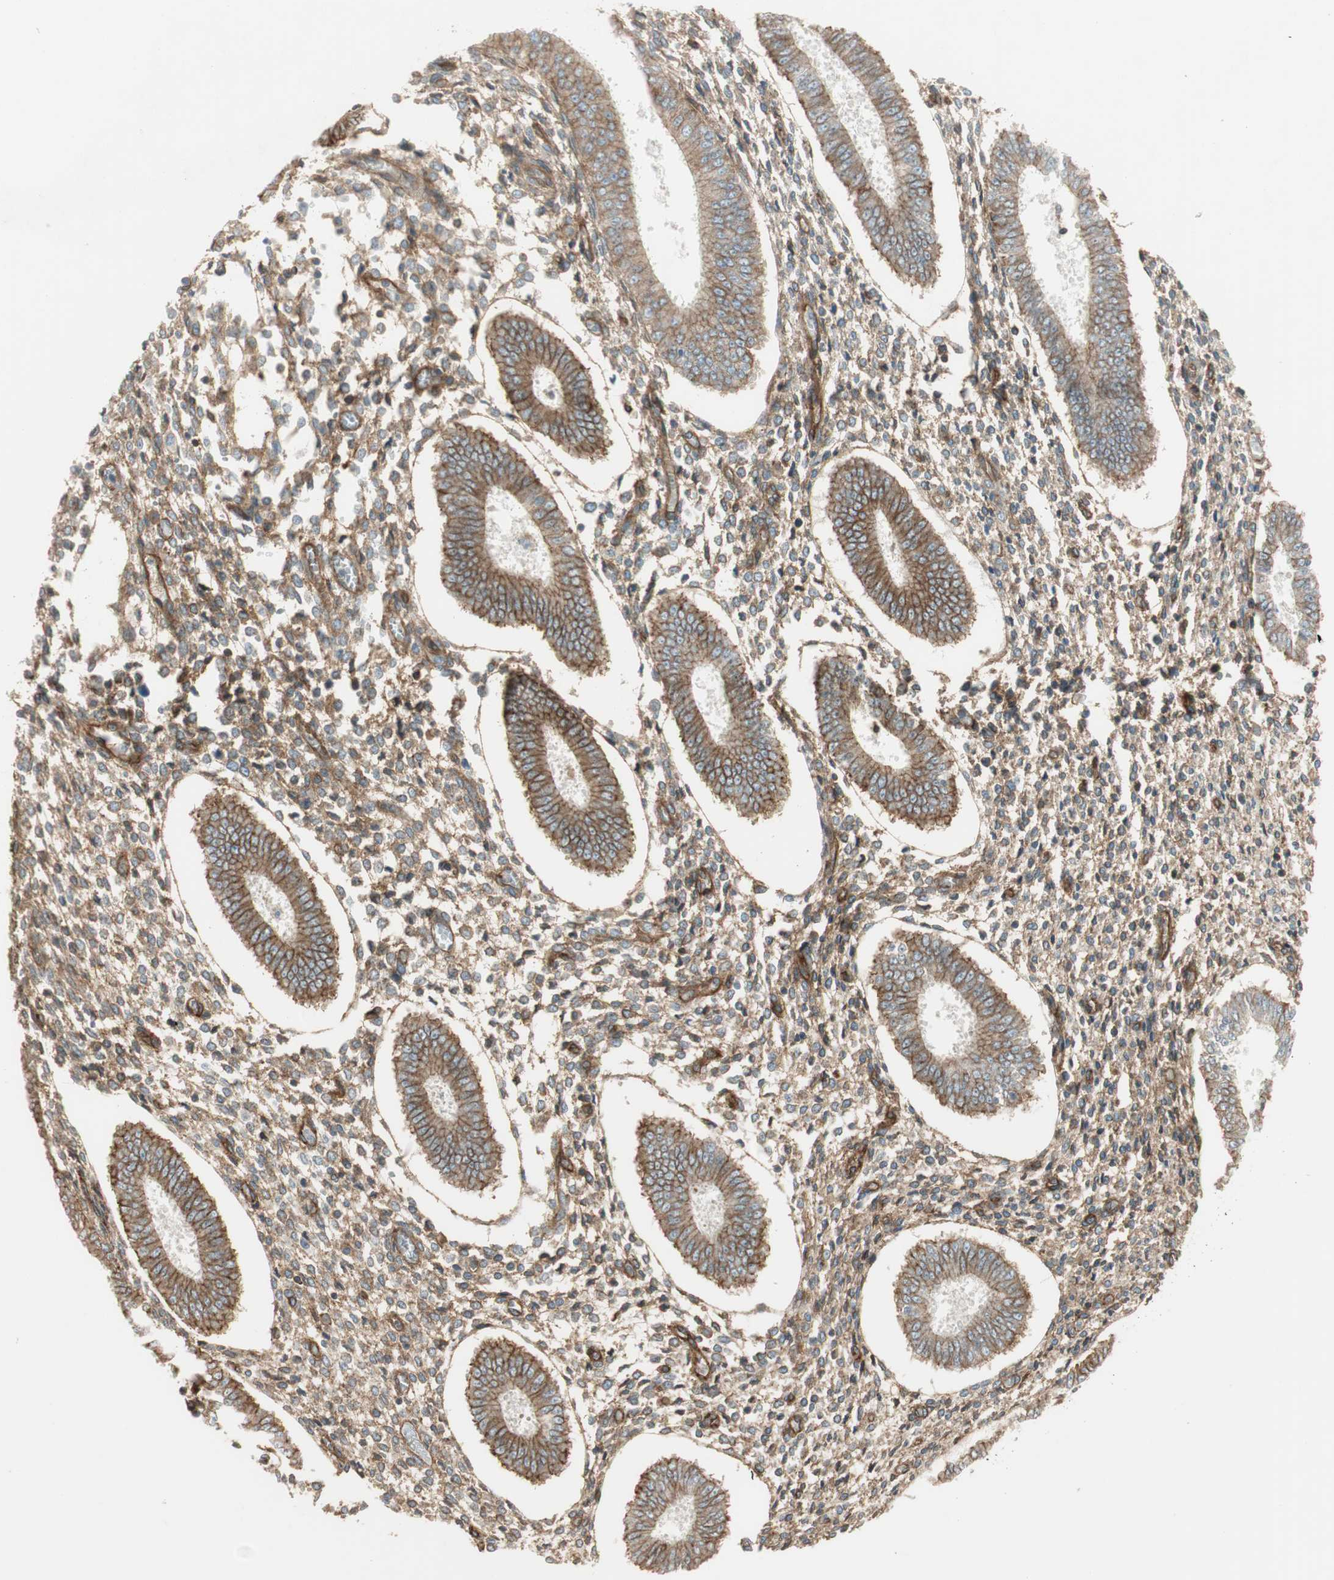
{"staining": {"intensity": "moderate", "quantity": ">75%", "location": "cytoplasmic/membranous"}, "tissue": "endometrium", "cell_type": "Cells in endometrial stroma", "image_type": "normal", "snomed": [{"axis": "morphology", "description": "Normal tissue, NOS"}, {"axis": "topography", "description": "Endometrium"}], "caption": "Immunohistochemical staining of normal endometrium shows medium levels of moderate cytoplasmic/membranous staining in approximately >75% of cells in endometrial stroma. (DAB (3,3'-diaminobenzidine) IHC with brightfield microscopy, high magnification).", "gene": "BTN3A3", "patient": {"sex": "female", "age": 35}}